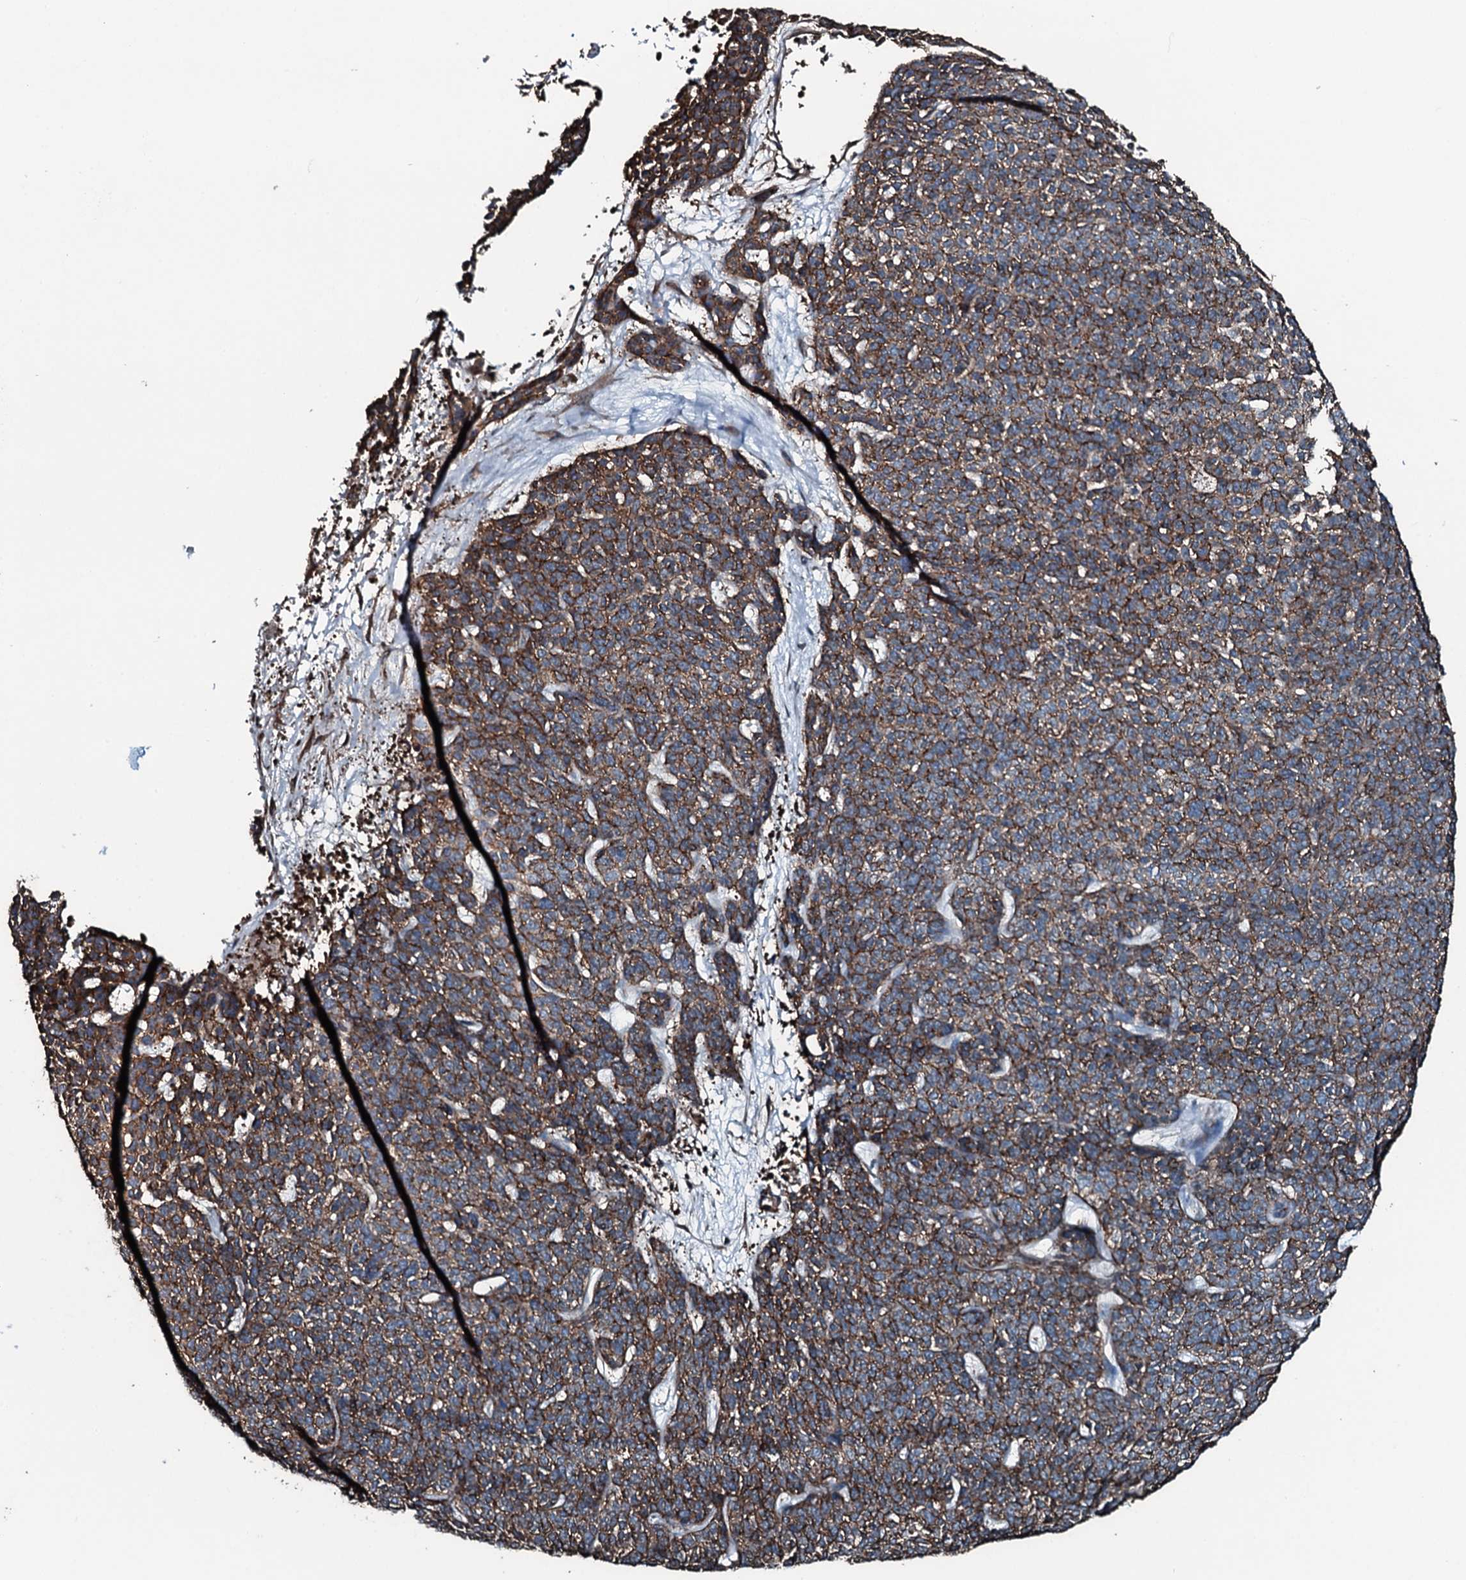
{"staining": {"intensity": "moderate", "quantity": ">75%", "location": "cytoplasmic/membranous"}, "tissue": "skin cancer", "cell_type": "Tumor cells", "image_type": "cancer", "snomed": [{"axis": "morphology", "description": "Basal cell carcinoma"}, {"axis": "topography", "description": "Skin"}], "caption": "Skin cancer stained for a protein reveals moderate cytoplasmic/membranous positivity in tumor cells.", "gene": "SLC25A38", "patient": {"sex": "female", "age": 84}}